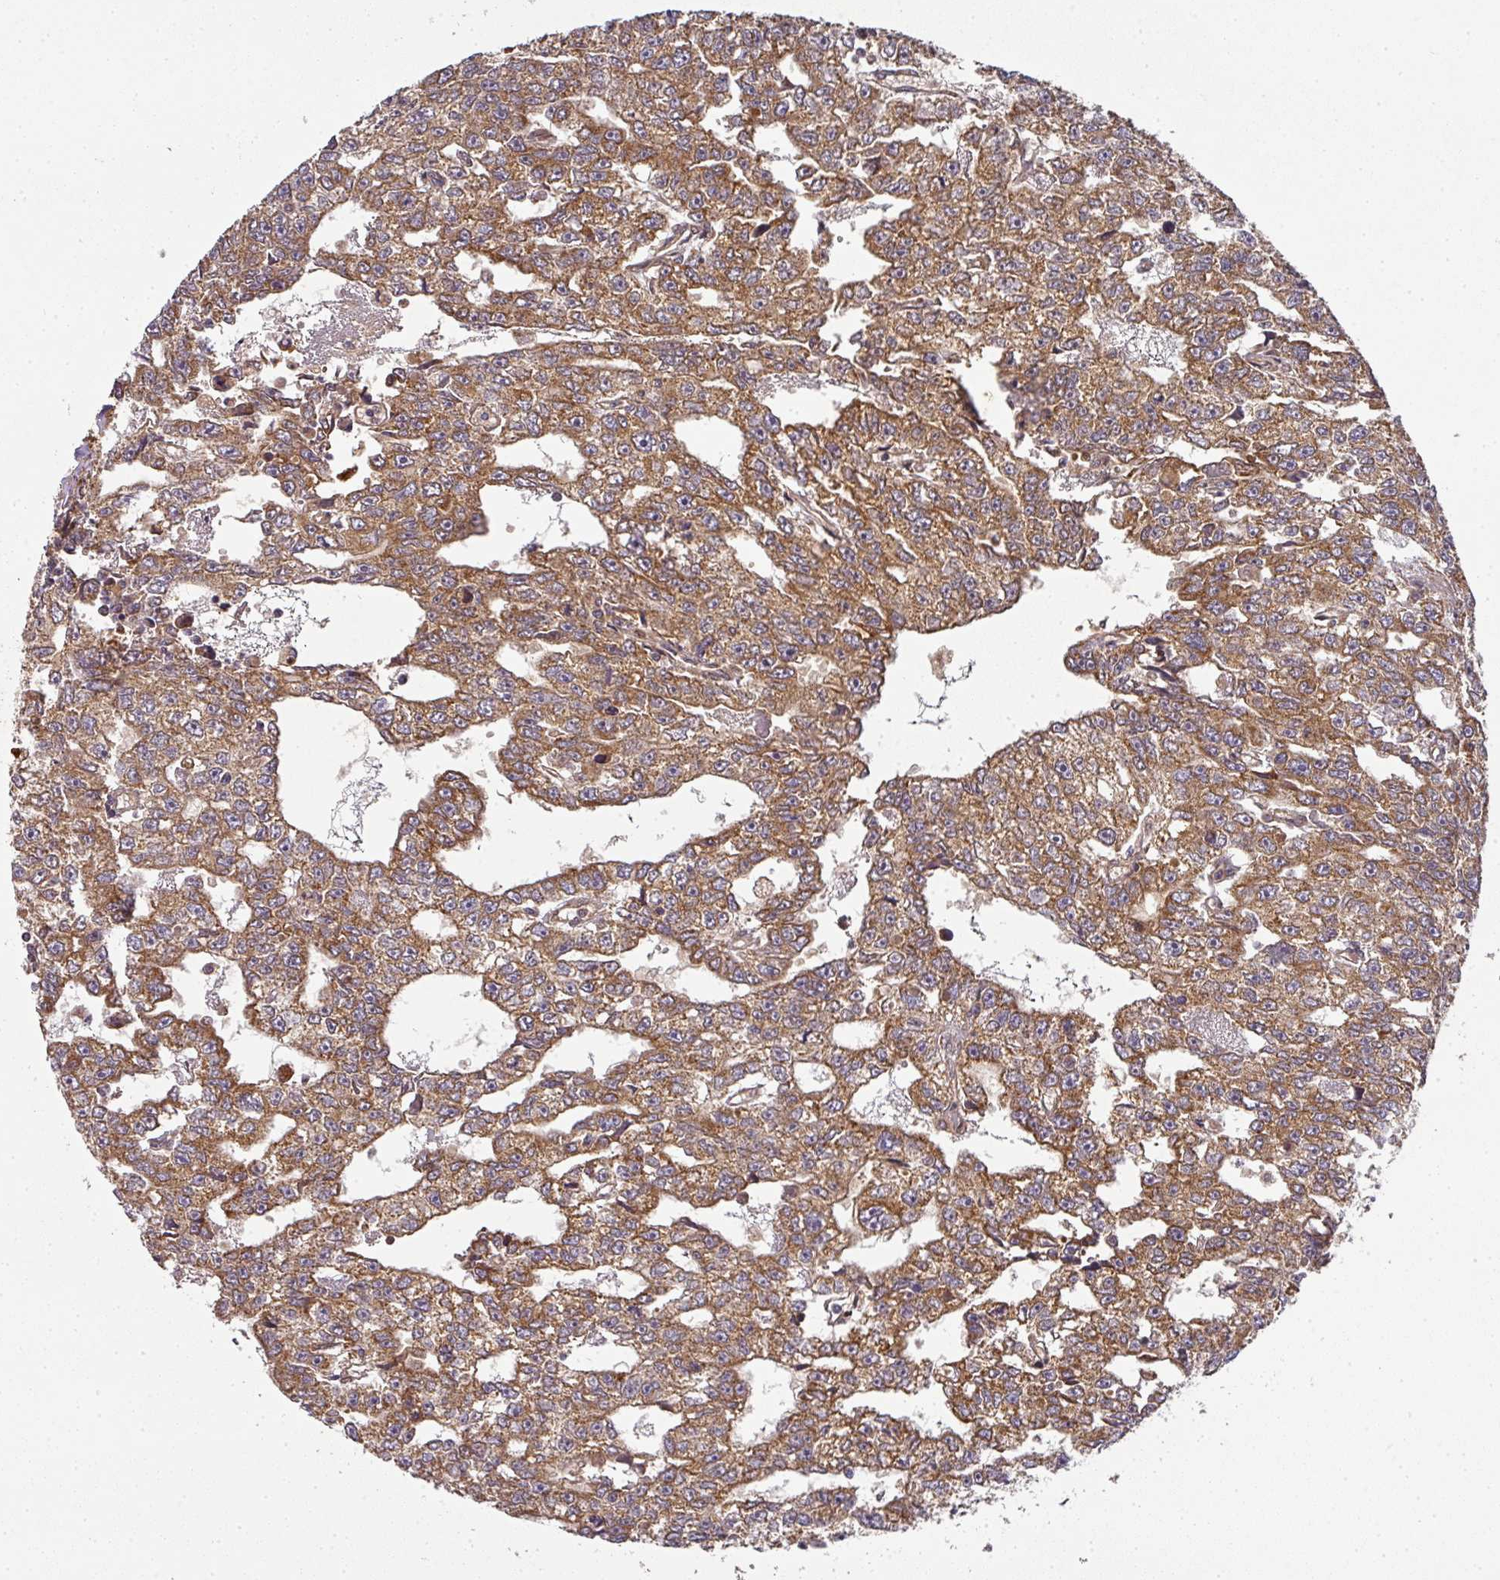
{"staining": {"intensity": "moderate", "quantity": ">75%", "location": "cytoplasmic/membranous"}, "tissue": "testis cancer", "cell_type": "Tumor cells", "image_type": "cancer", "snomed": [{"axis": "morphology", "description": "Carcinoma, Embryonal, NOS"}, {"axis": "topography", "description": "Testis"}], "caption": "This is a histology image of IHC staining of embryonal carcinoma (testis), which shows moderate staining in the cytoplasmic/membranous of tumor cells.", "gene": "MALSU1", "patient": {"sex": "male", "age": 20}}